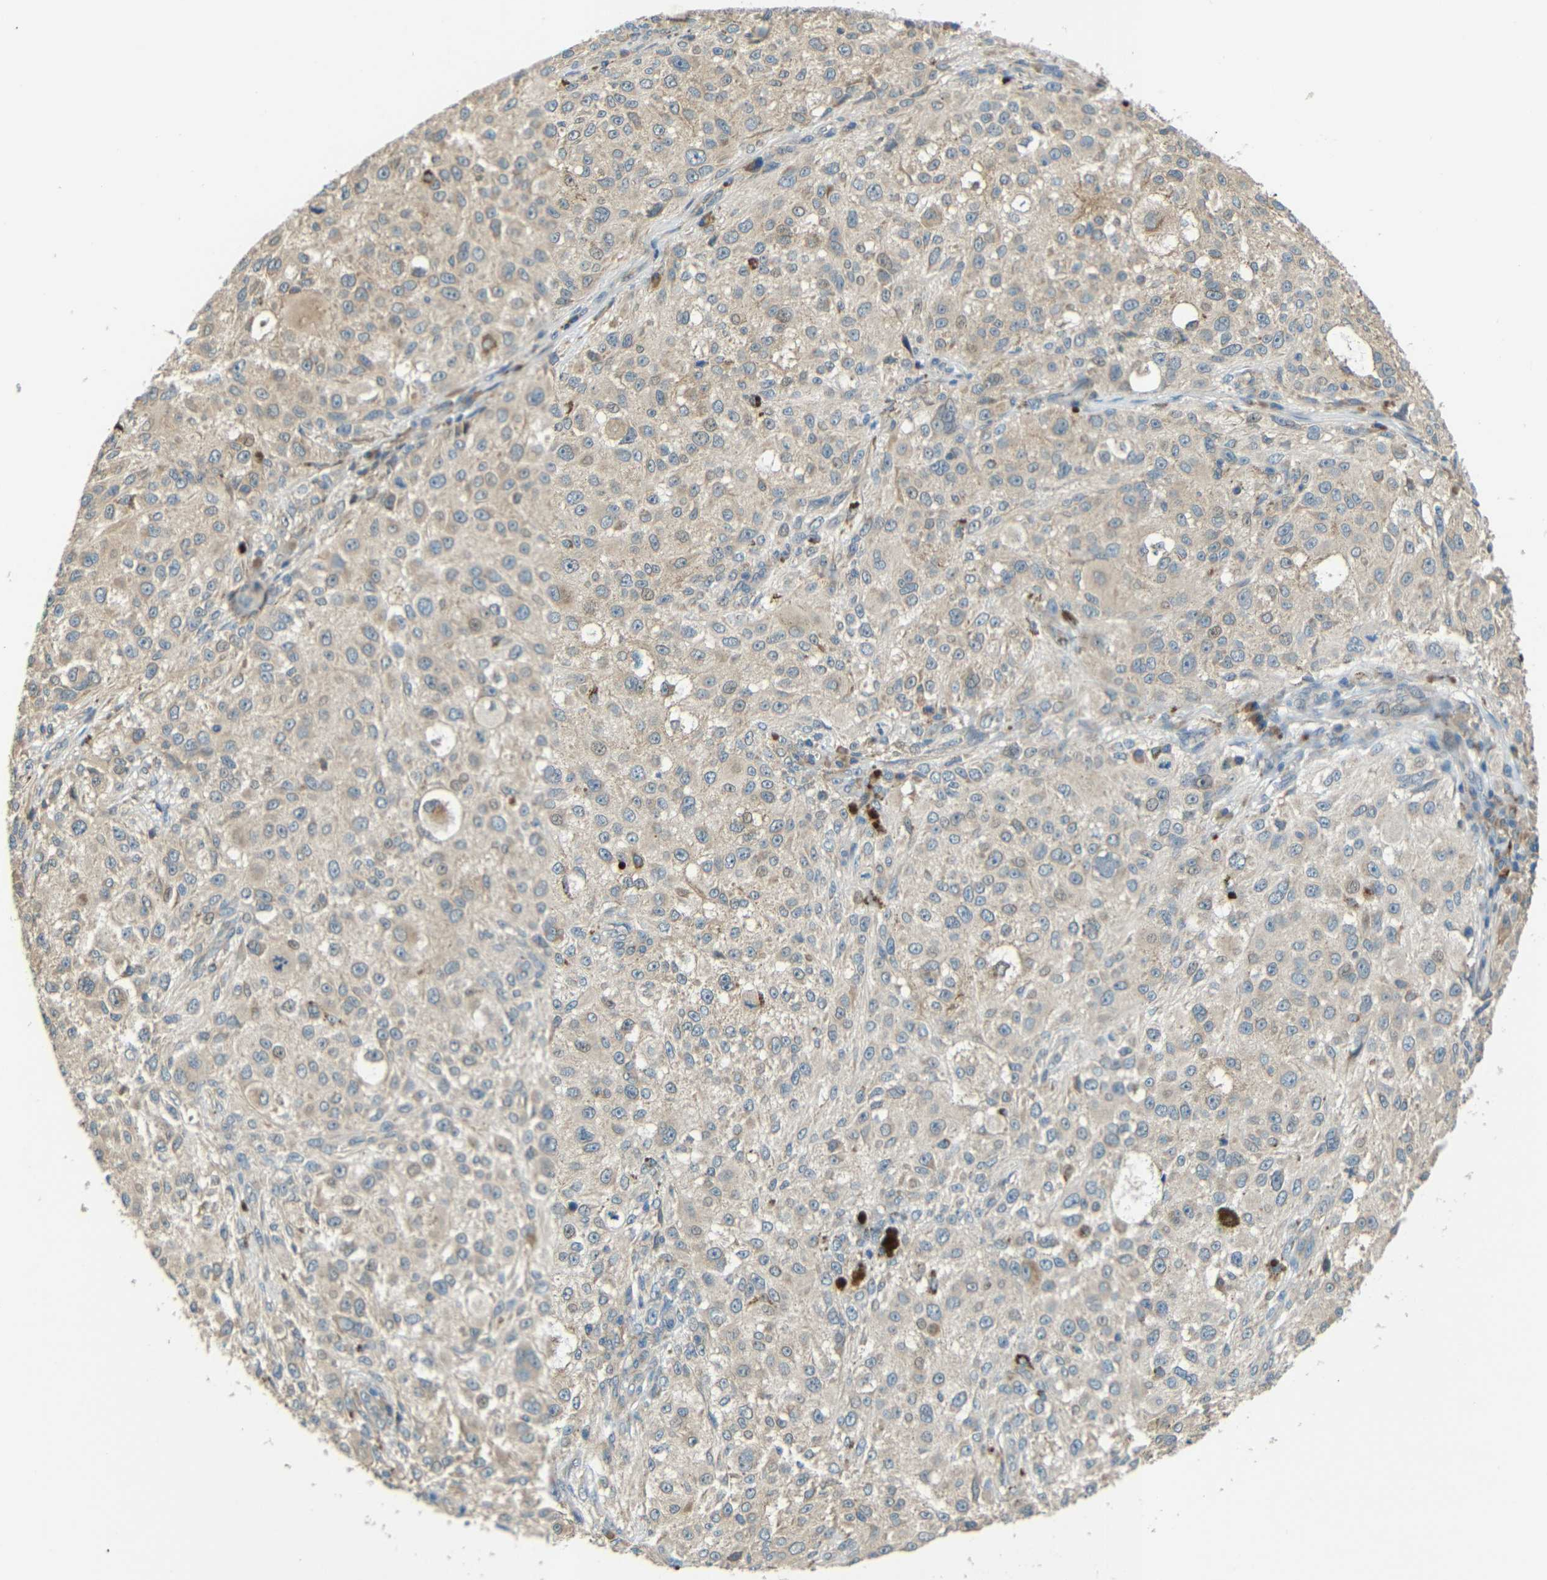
{"staining": {"intensity": "weak", "quantity": "<25%", "location": "cytoplasmic/membranous"}, "tissue": "melanoma", "cell_type": "Tumor cells", "image_type": "cancer", "snomed": [{"axis": "morphology", "description": "Necrosis, NOS"}, {"axis": "morphology", "description": "Malignant melanoma, NOS"}, {"axis": "topography", "description": "Skin"}], "caption": "Image shows no significant protein positivity in tumor cells of melanoma. (DAB IHC visualized using brightfield microscopy, high magnification).", "gene": "FNDC3A", "patient": {"sex": "female", "age": 87}}